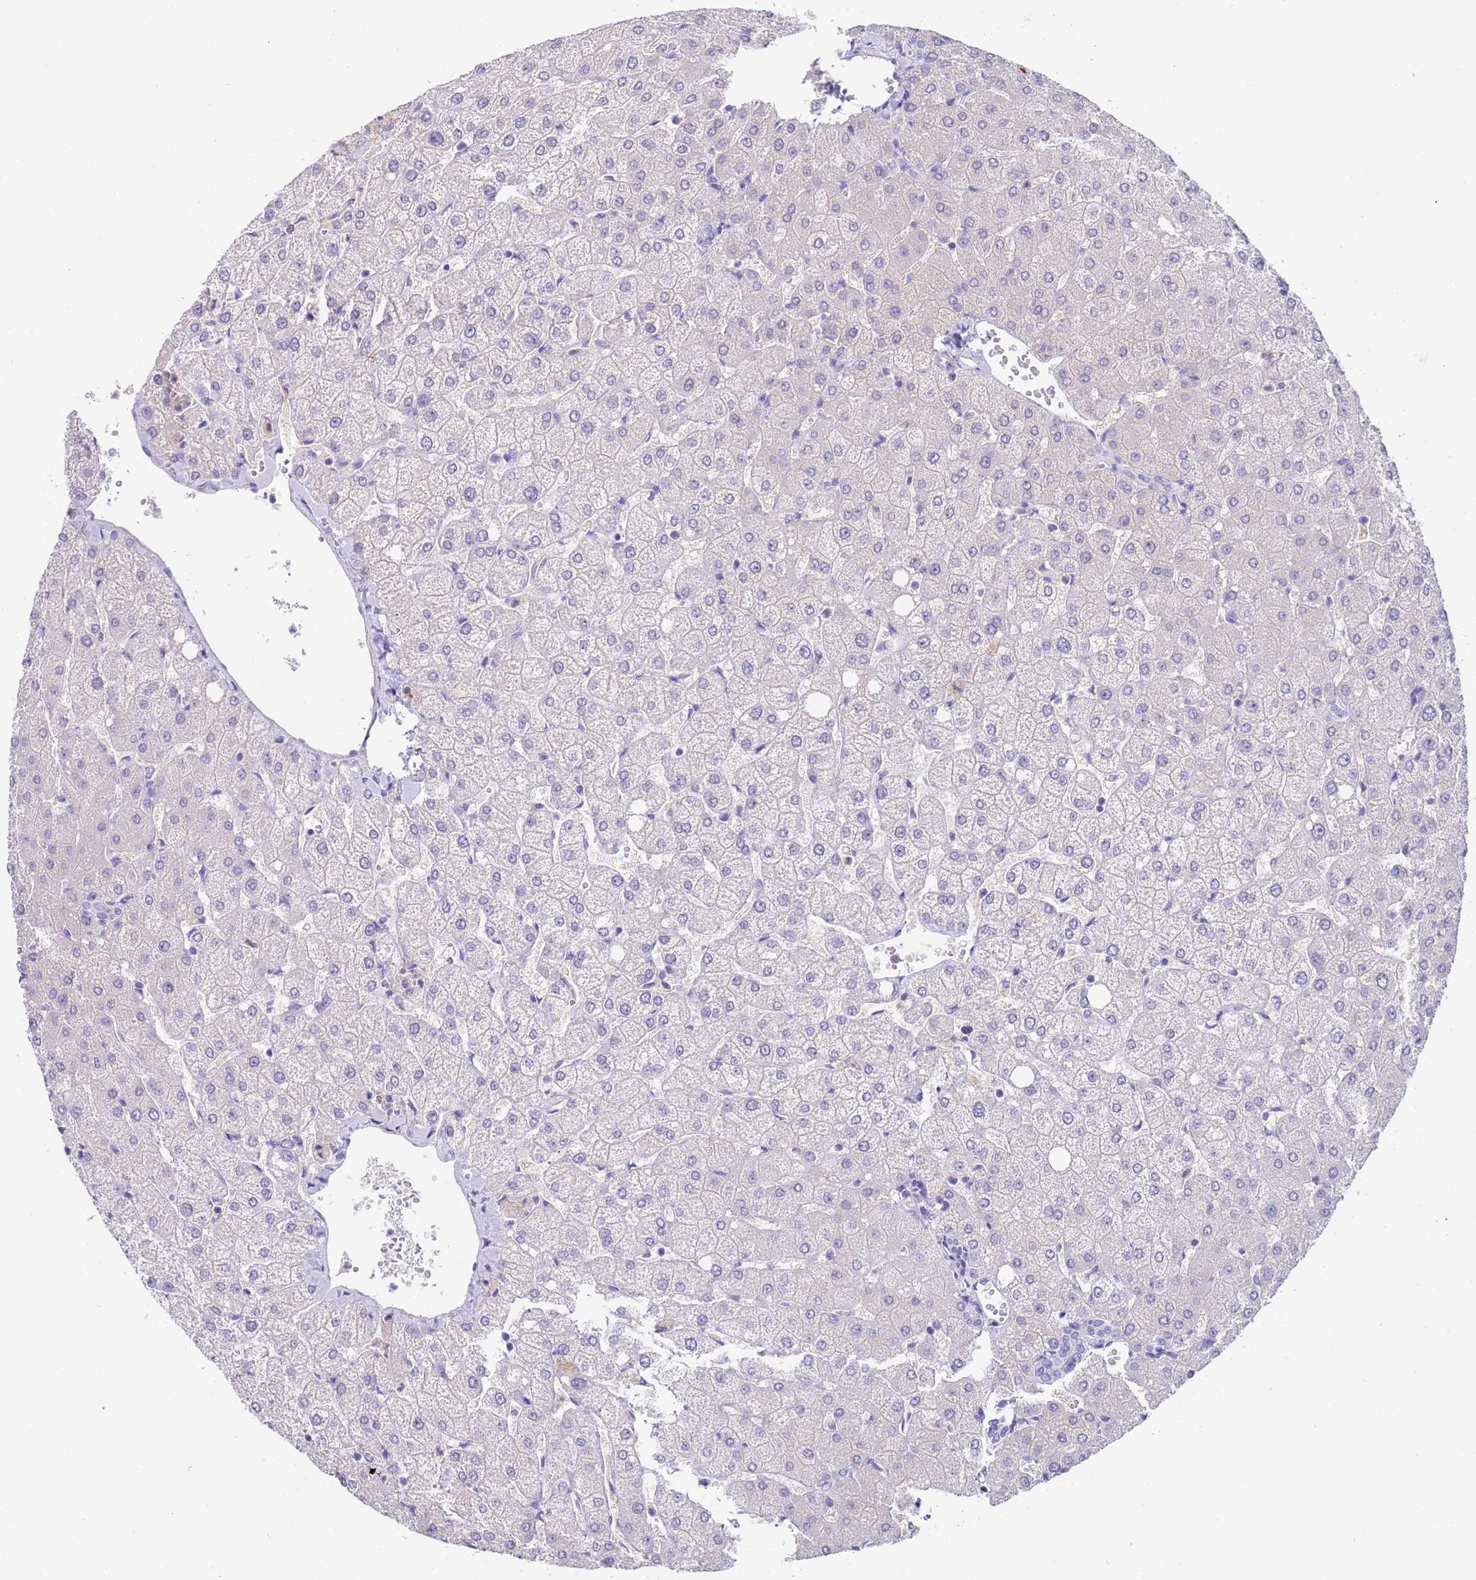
{"staining": {"intensity": "negative", "quantity": "none", "location": "none"}, "tissue": "liver", "cell_type": "Cholangiocytes", "image_type": "normal", "snomed": [{"axis": "morphology", "description": "Normal tissue, NOS"}, {"axis": "topography", "description": "Liver"}], "caption": "An immunohistochemistry (IHC) micrograph of unremarkable liver is shown. There is no staining in cholangiocytes of liver. The staining was performed using DAB to visualize the protein expression in brown, while the nuclei were stained in blue with hematoxylin (Magnification: 20x).", "gene": "USP38", "patient": {"sex": "female", "age": 54}}